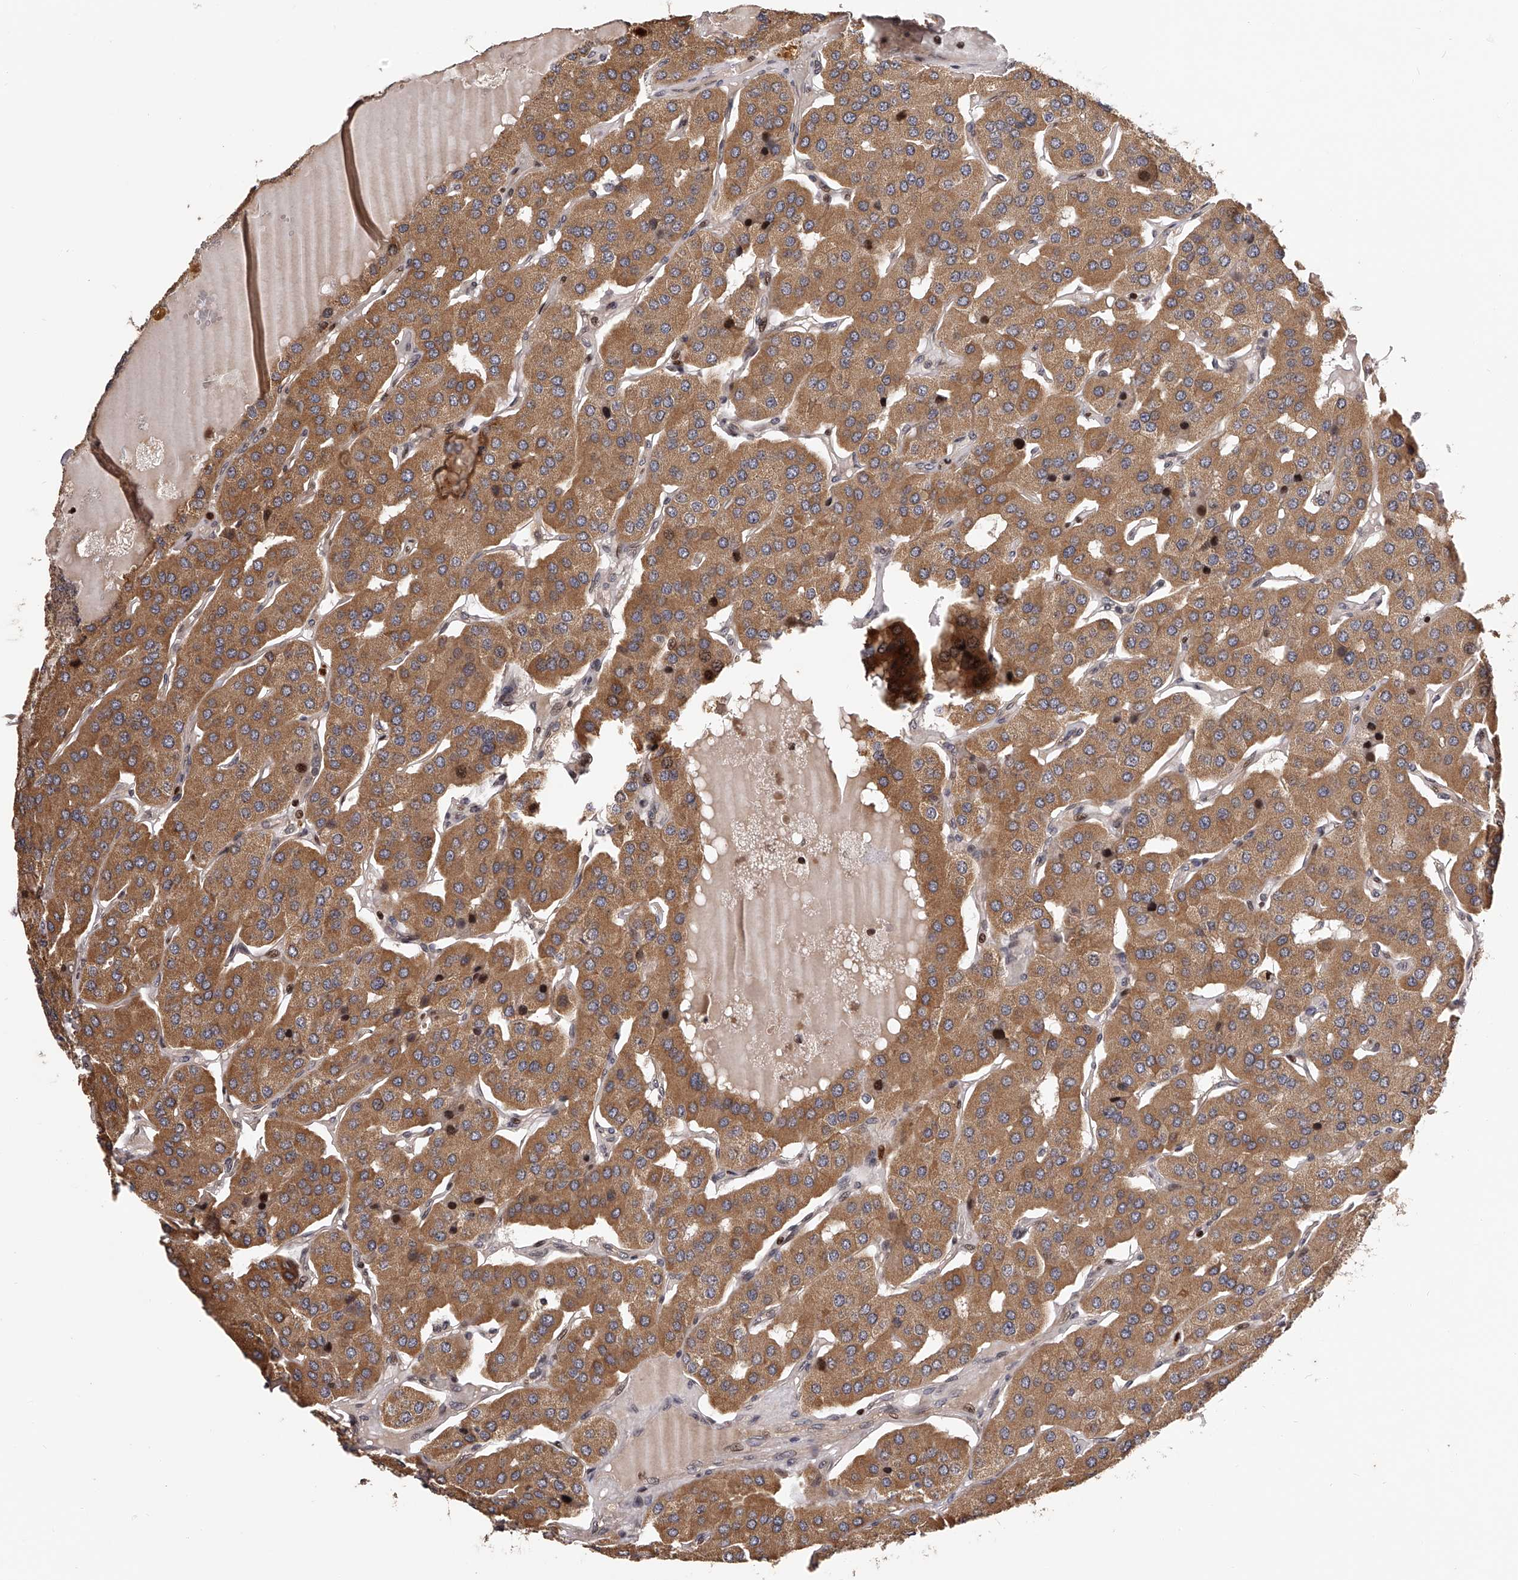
{"staining": {"intensity": "moderate", "quantity": ">75%", "location": "cytoplasmic/membranous"}, "tissue": "parathyroid gland", "cell_type": "Glandular cells", "image_type": "normal", "snomed": [{"axis": "morphology", "description": "Normal tissue, NOS"}, {"axis": "morphology", "description": "Adenoma, NOS"}, {"axis": "topography", "description": "Parathyroid gland"}], "caption": "Protein expression analysis of benign parathyroid gland demonstrates moderate cytoplasmic/membranous positivity in approximately >75% of glandular cells.", "gene": "PFDN2", "patient": {"sex": "female", "age": 86}}